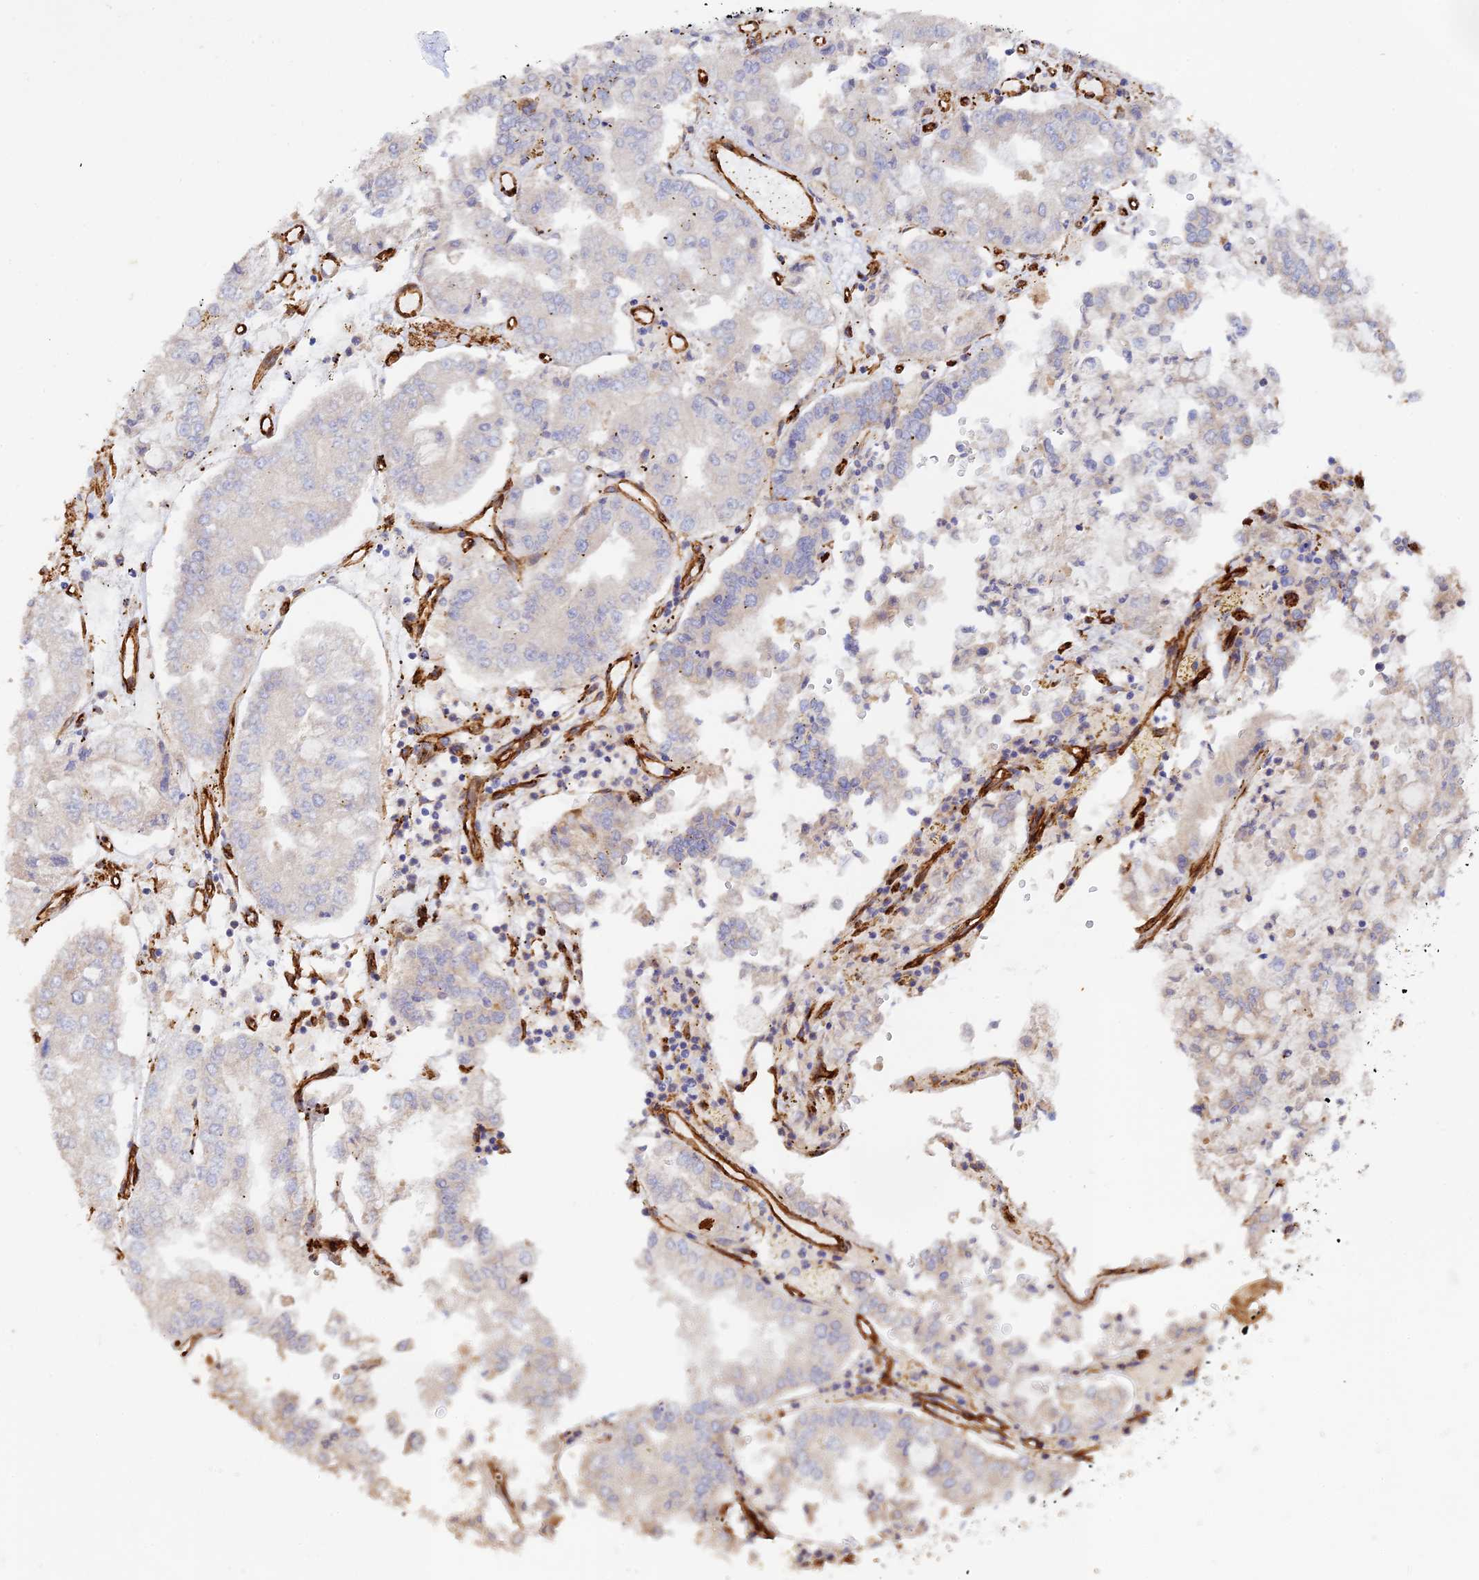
{"staining": {"intensity": "negative", "quantity": "none", "location": "none"}, "tissue": "stomach cancer", "cell_type": "Tumor cells", "image_type": "cancer", "snomed": [{"axis": "morphology", "description": "Adenocarcinoma, NOS"}, {"axis": "topography", "description": "Stomach"}], "caption": "A micrograph of human adenocarcinoma (stomach) is negative for staining in tumor cells.", "gene": "MYO9A", "patient": {"sex": "male", "age": 76}}